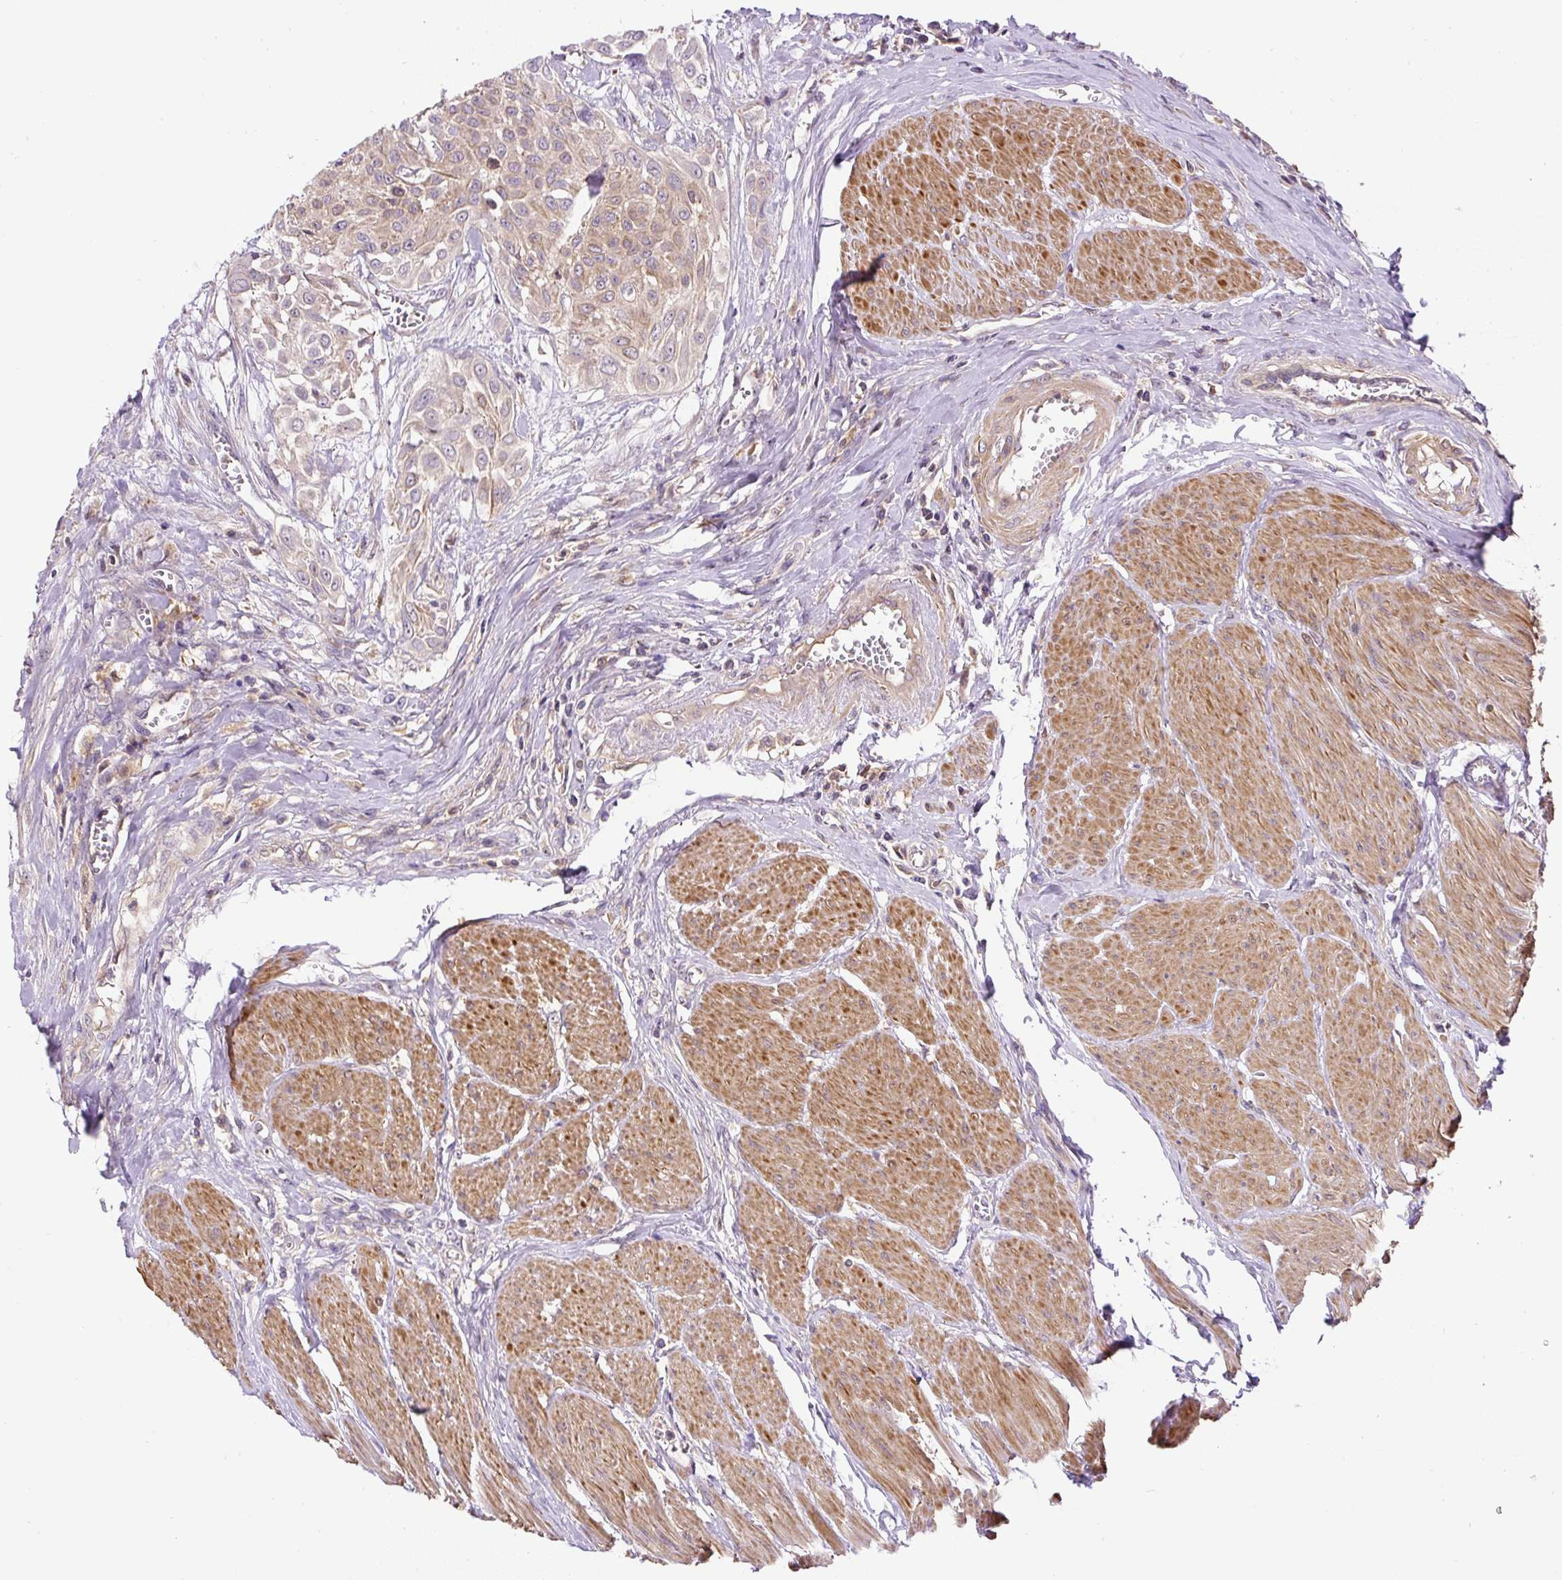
{"staining": {"intensity": "weak", "quantity": "<25%", "location": "cytoplasmic/membranous"}, "tissue": "urothelial cancer", "cell_type": "Tumor cells", "image_type": "cancer", "snomed": [{"axis": "morphology", "description": "Urothelial carcinoma, High grade"}, {"axis": "topography", "description": "Urinary bladder"}], "caption": "A high-resolution histopathology image shows immunohistochemistry staining of urothelial cancer, which demonstrates no significant staining in tumor cells. (Stains: DAB (3,3'-diaminobenzidine) immunohistochemistry (IHC) with hematoxylin counter stain, Microscopy: brightfield microscopy at high magnification).", "gene": "CCDC28A", "patient": {"sex": "male", "age": 57}}